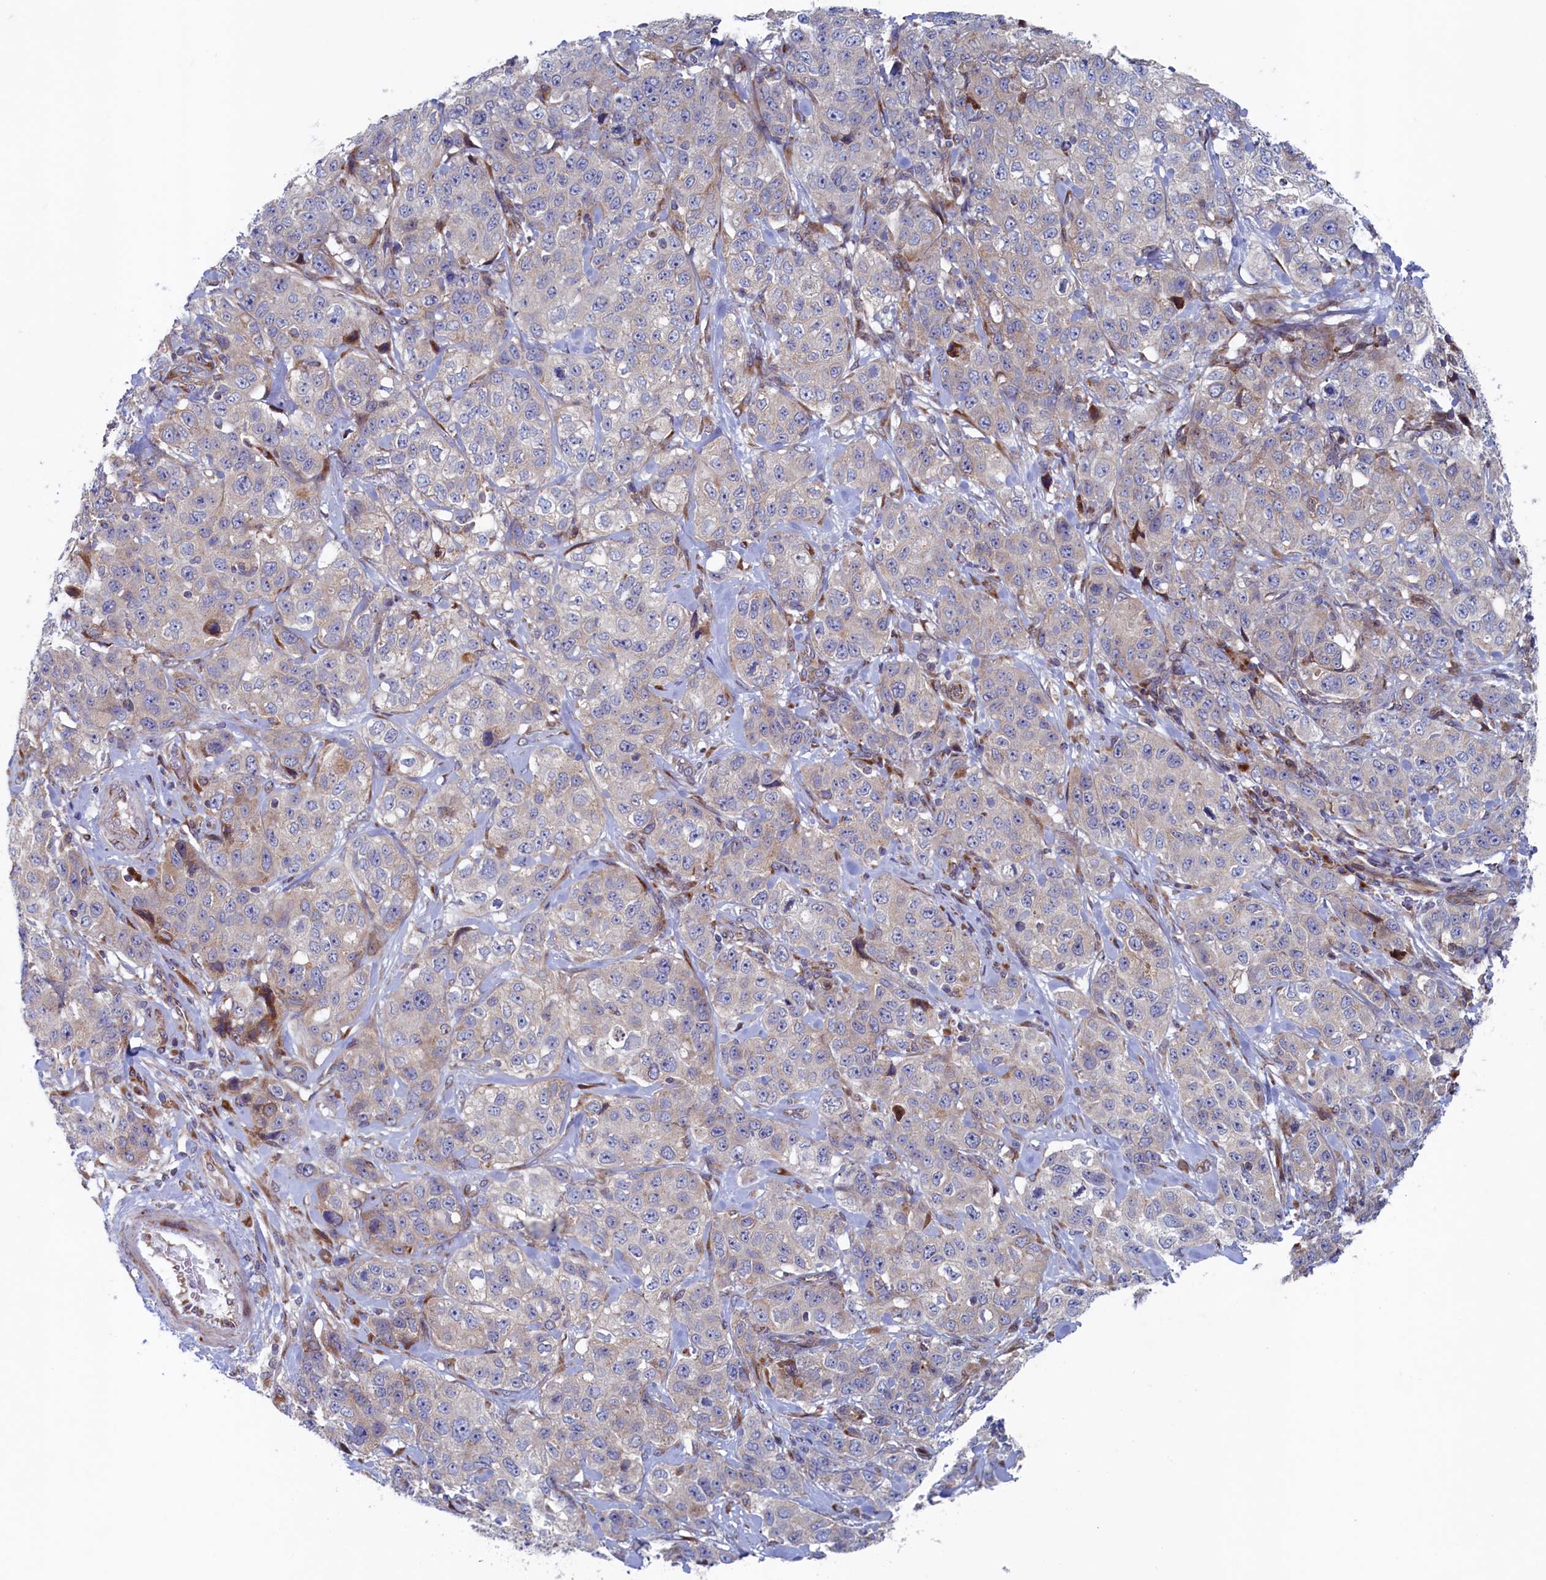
{"staining": {"intensity": "weak", "quantity": "<25%", "location": "cytoplasmic/membranous"}, "tissue": "stomach cancer", "cell_type": "Tumor cells", "image_type": "cancer", "snomed": [{"axis": "morphology", "description": "Adenocarcinoma, NOS"}, {"axis": "topography", "description": "Stomach"}], "caption": "Immunohistochemical staining of human stomach cancer (adenocarcinoma) shows no significant staining in tumor cells.", "gene": "MTFMT", "patient": {"sex": "male", "age": 48}}